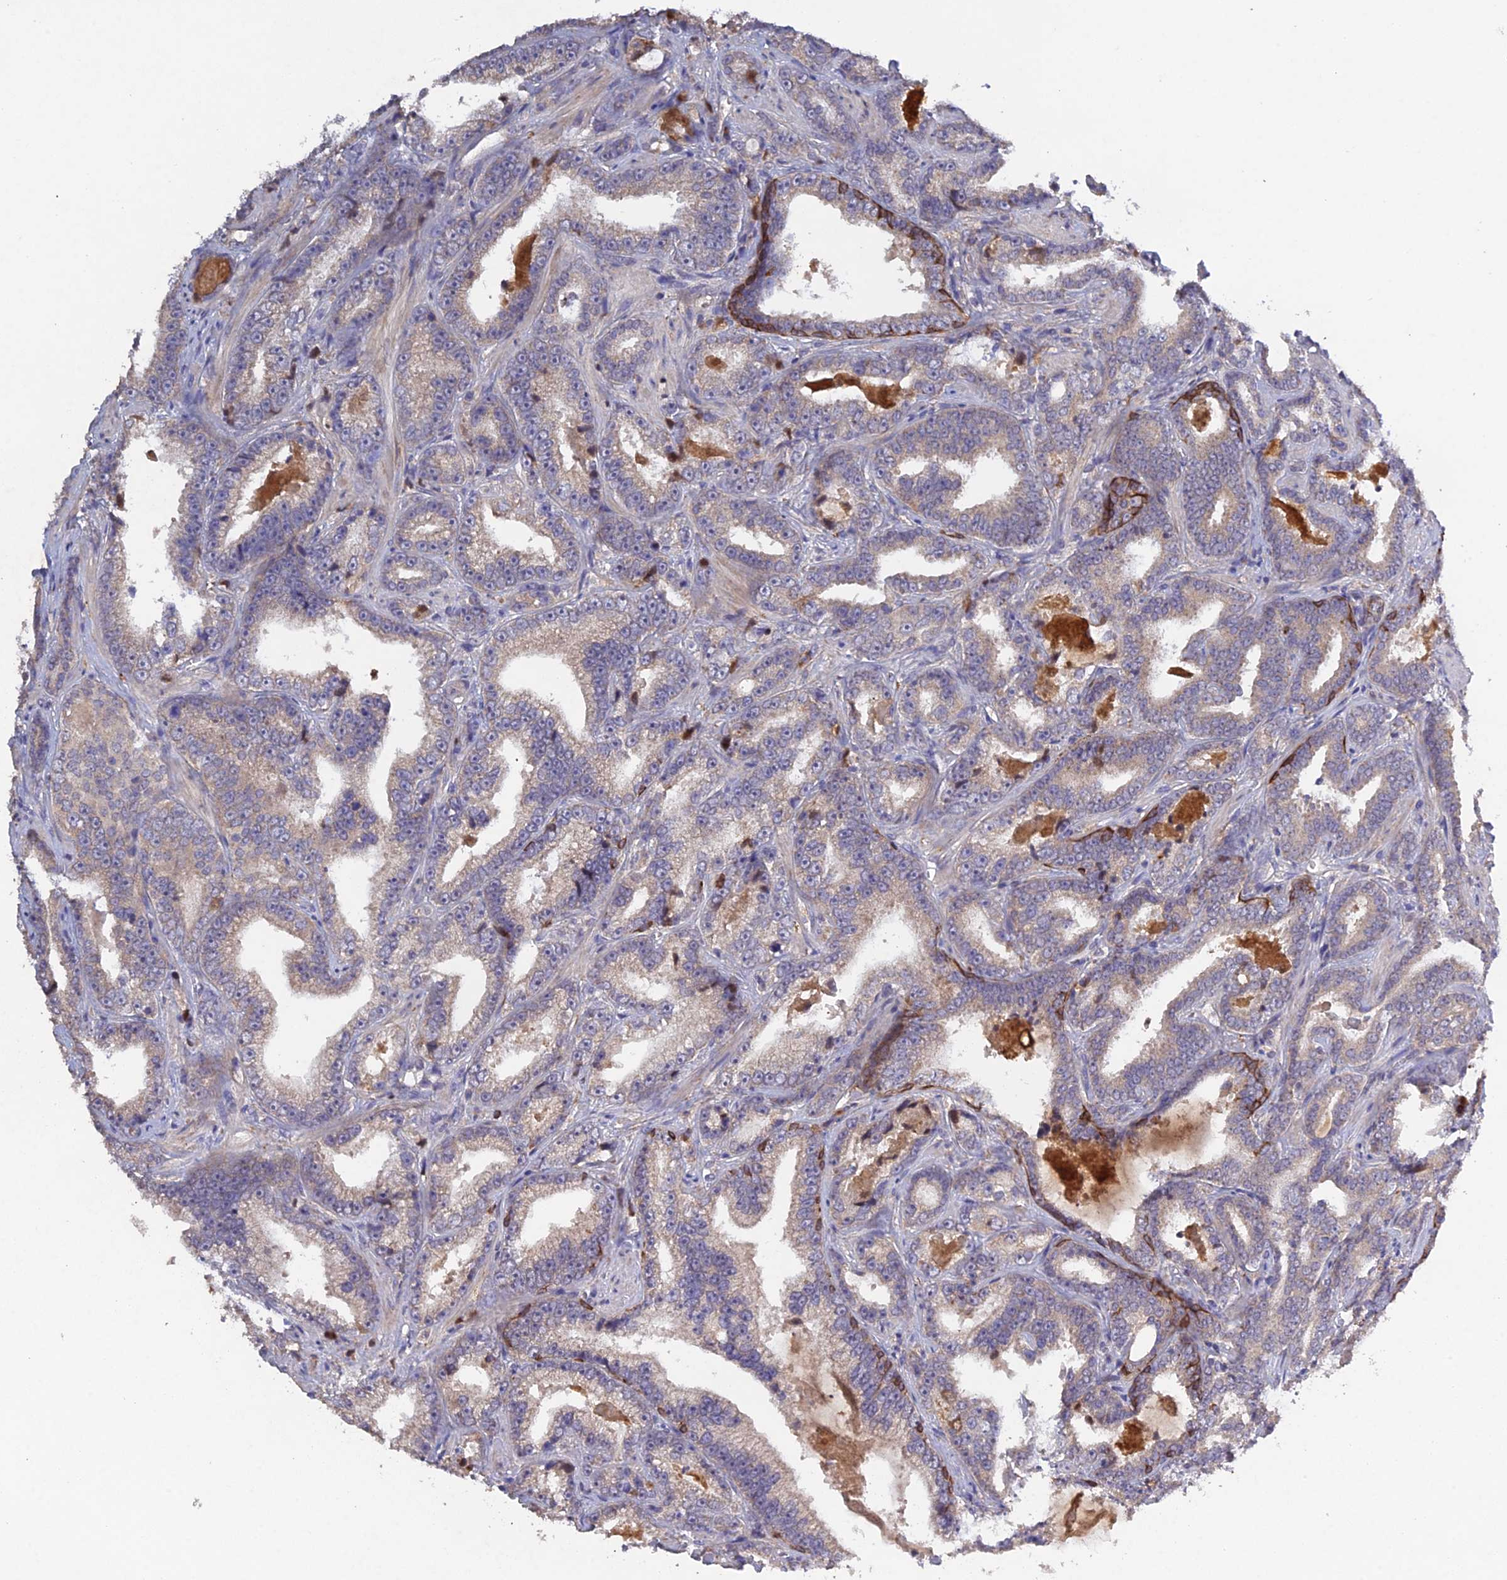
{"staining": {"intensity": "weak", "quantity": "<25%", "location": "cytoplasmic/membranous"}, "tissue": "prostate cancer", "cell_type": "Tumor cells", "image_type": "cancer", "snomed": [{"axis": "morphology", "description": "Adenocarcinoma, High grade"}, {"axis": "topography", "description": "Prostate and seminal vesicle, NOS"}], "caption": "This micrograph is of prostate adenocarcinoma (high-grade) stained with immunohistochemistry to label a protein in brown with the nuclei are counter-stained blue. There is no positivity in tumor cells.", "gene": "SLC39A13", "patient": {"sex": "male", "age": 67}}